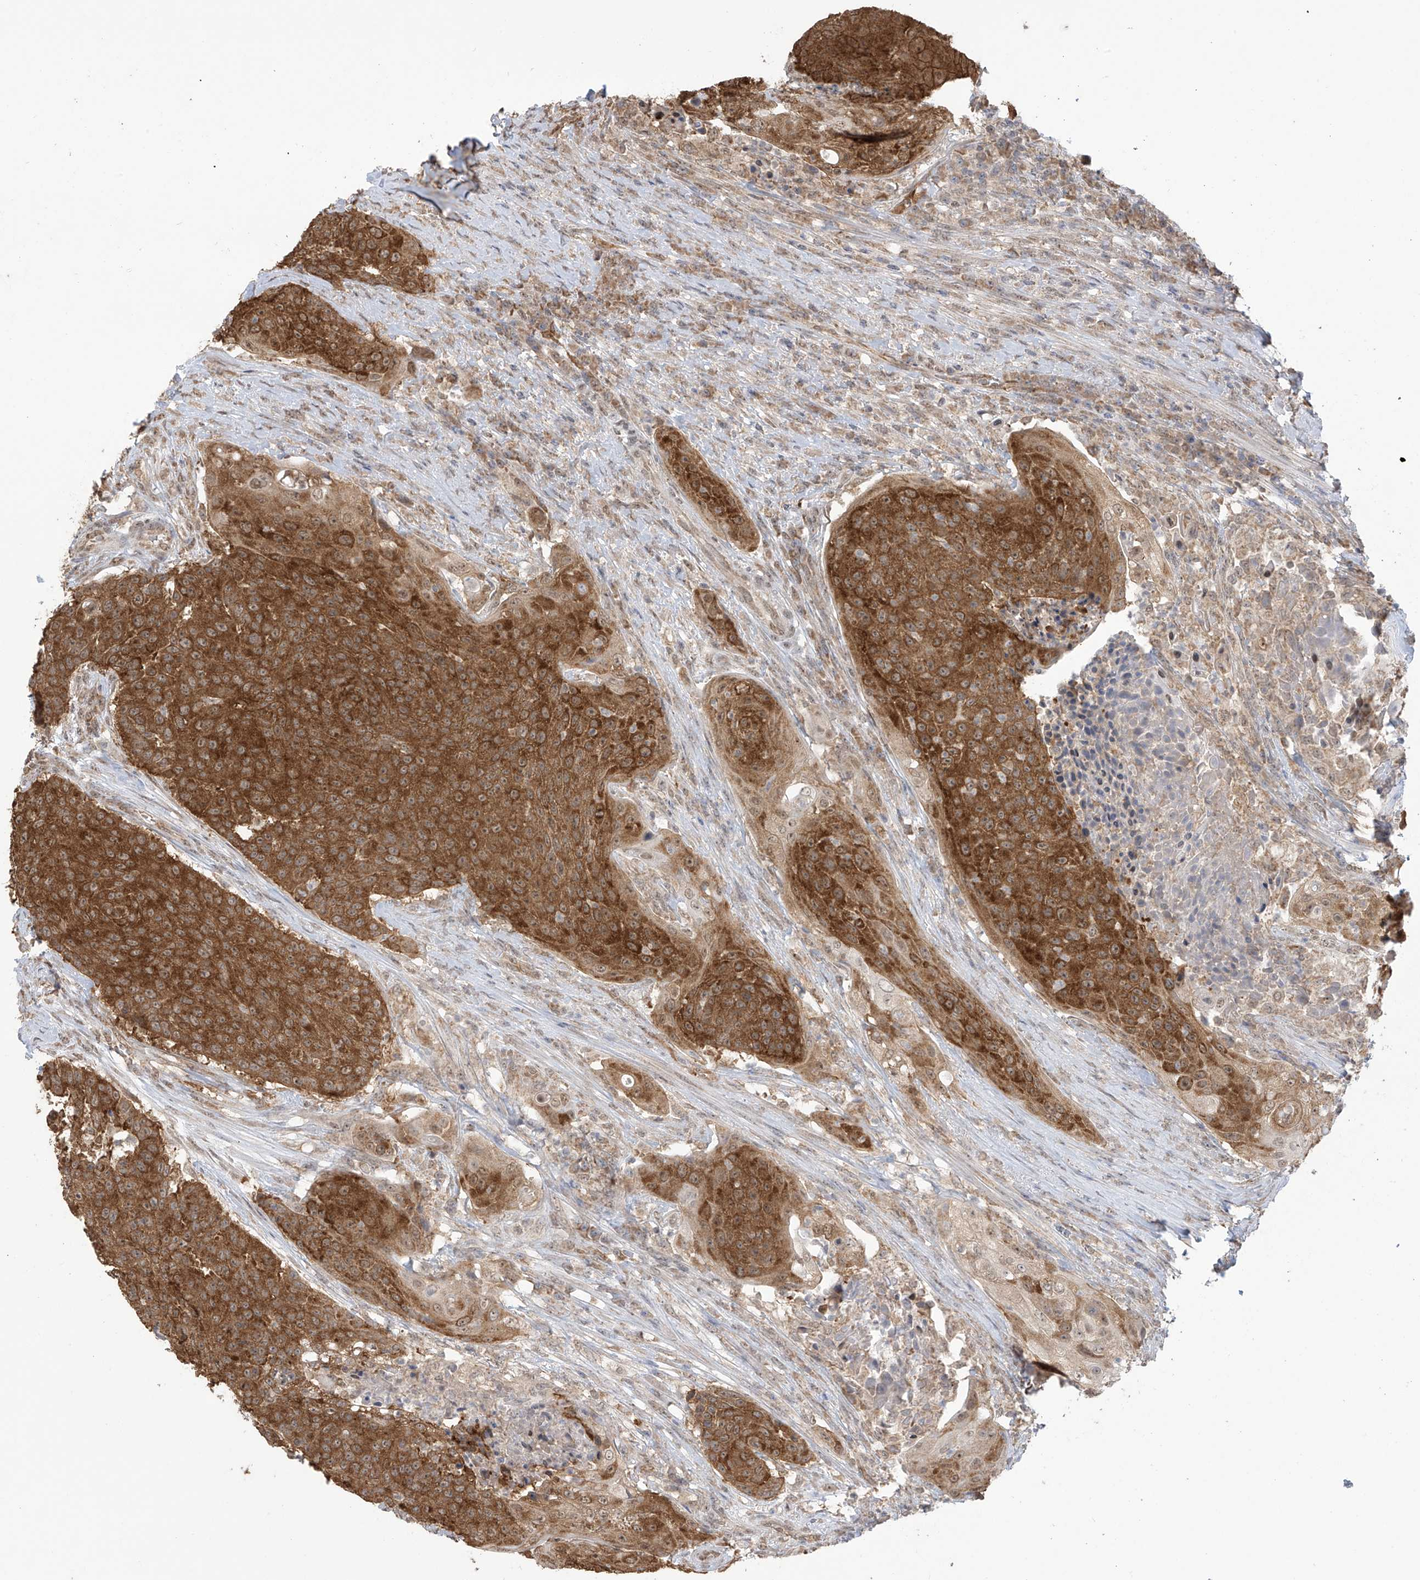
{"staining": {"intensity": "strong", "quantity": ">75%", "location": "cytoplasmic/membranous"}, "tissue": "urothelial cancer", "cell_type": "Tumor cells", "image_type": "cancer", "snomed": [{"axis": "morphology", "description": "Urothelial carcinoma, High grade"}, {"axis": "topography", "description": "Urinary bladder"}], "caption": "Urothelial cancer tissue shows strong cytoplasmic/membranous expression in approximately >75% of tumor cells", "gene": "KIAA1522", "patient": {"sex": "female", "age": 63}}